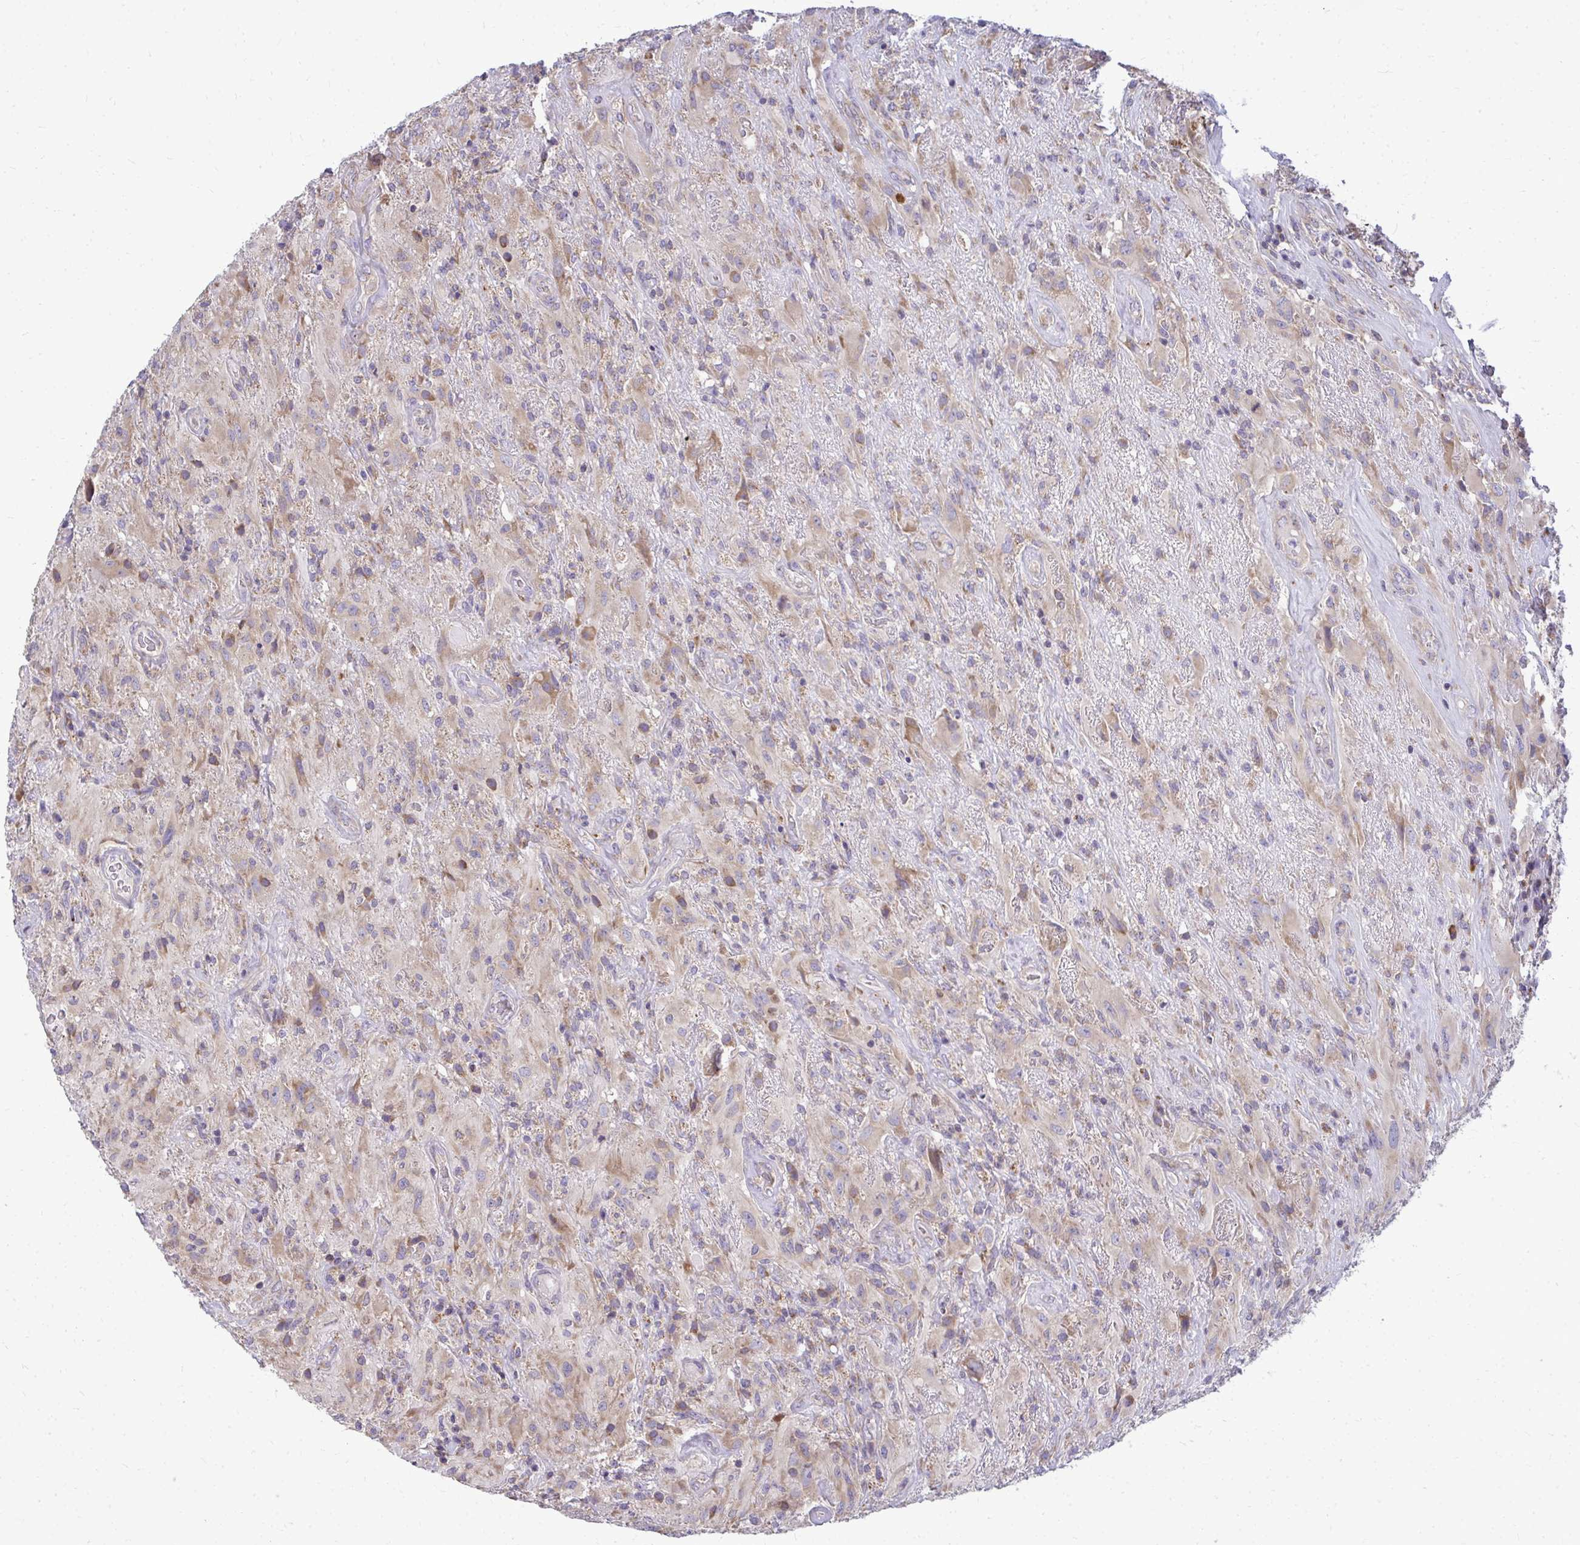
{"staining": {"intensity": "weak", "quantity": "25%-75%", "location": "cytoplasmic/membranous"}, "tissue": "glioma", "cell_type": "Tumor cells", "image_type": "cancer", "snomed": [{"axis": "morphology", "description": "Glioma, malignant, High grade"}, {"axis": "topography", "description": "Brain"}], "caption": "Glioma stained with a protein marker demonstrates weak staining in tumor cells.", "gene": "RPLP2", "patient": {"sex": "male", "age": 46}}